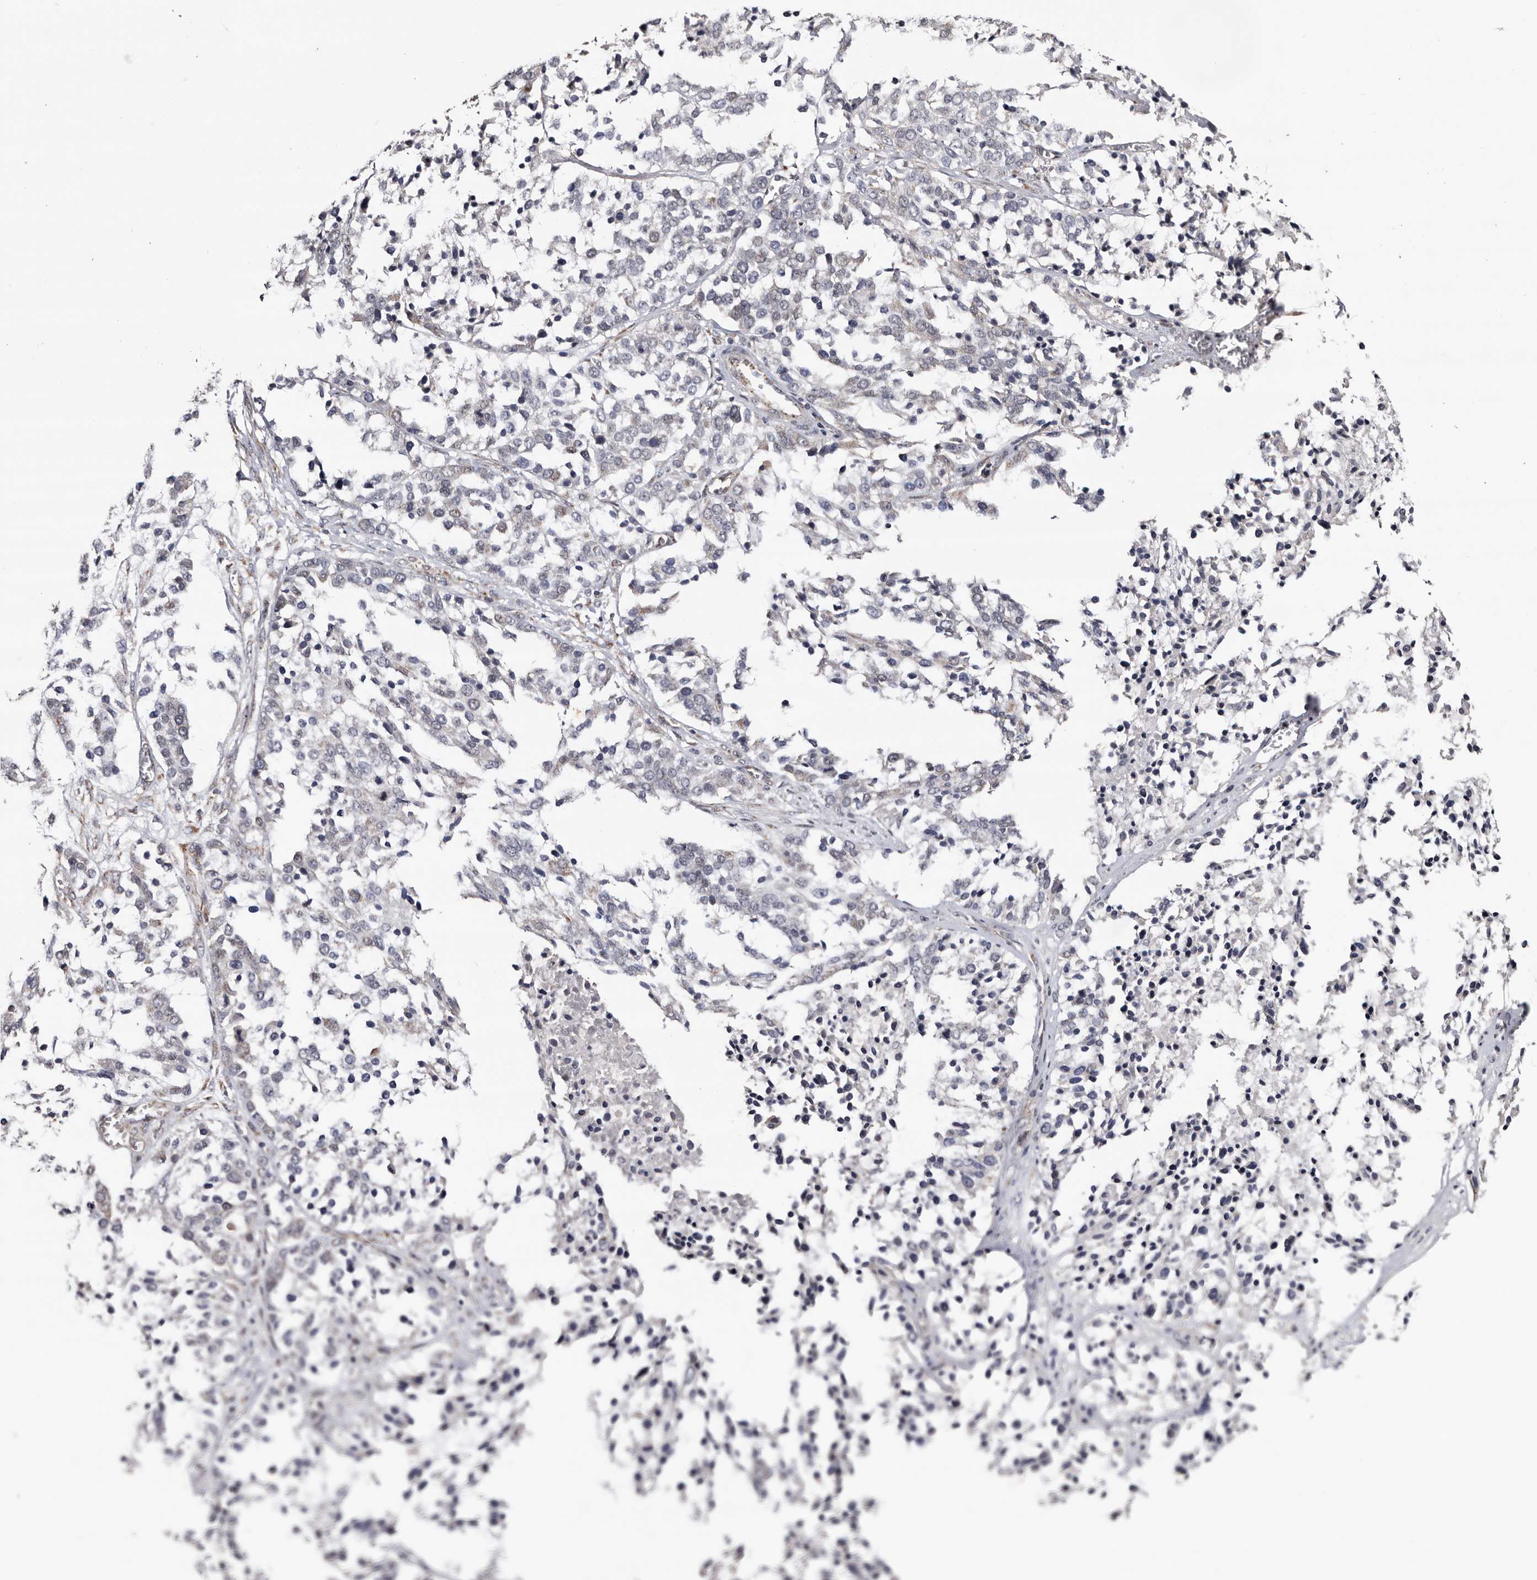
{"staining": {"intensity": "negative", "quantity": "none", "location": "none"}, "tissue": "ovarian cancer", "cell_type": "Tumor cells", "image_type": "cancer", "snomed": [{"axis": "morphology", "description": "Cystadenocarcinoma, serous, NOS"}, {"axis": "topography", "description": "Ovary"}], "caption": "Protein analysis of ovarian cancer exhibits no significant expression in tumor cells.", "gene": "ARMCX2", "patient": {"sex": "female", "age": 44}}